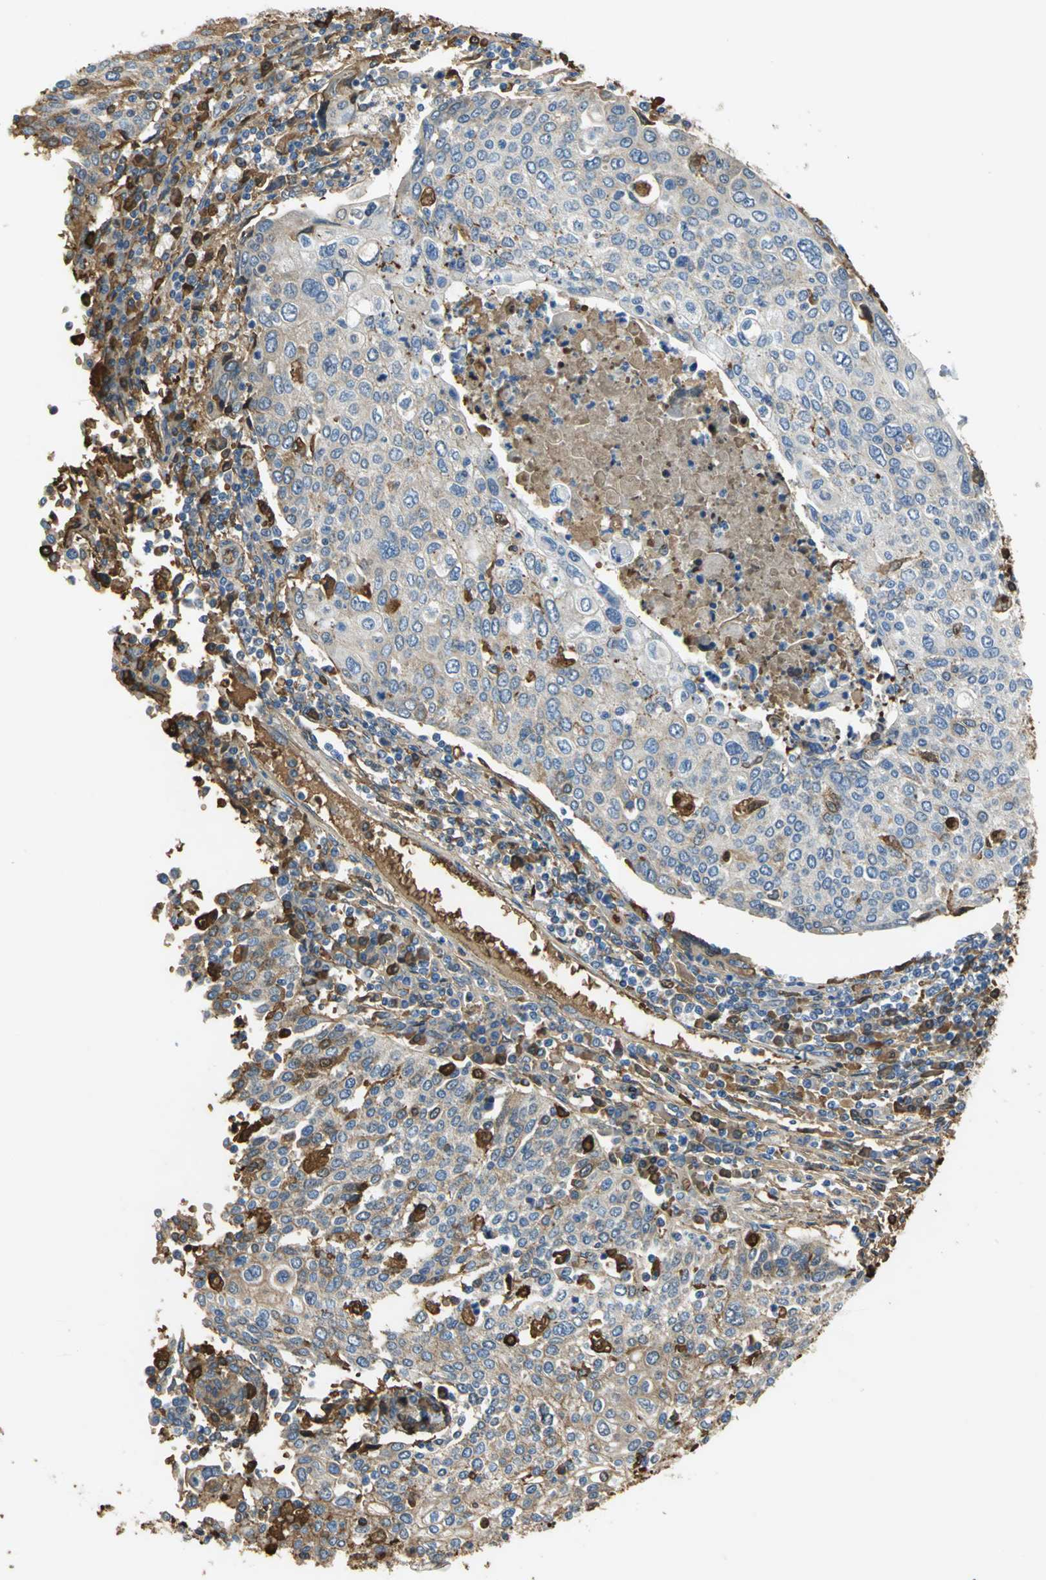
{"staining": {"intensity": "moderate", "quantity": "25%-75%", "location": "cytoplasmic/membranous"}, "tissue": "cervical cancer", "cell_type": "Tumor cells", "image_type": "cancer", "snomed": [{"axis": "morphology", "description": "Squamous cell carcinoma, NOS"}, {"axis": "topography", "description": "Cervix"}], "caption": "Cervical squamous cell carcinoma tissue reveals moderate cytoplasmic/membranous positivity in about 25%-75% of tumor cells, visualized by immunohistochemistry.", "gene": "TREM1", "patient": {"sex": "female", "age": 40}}